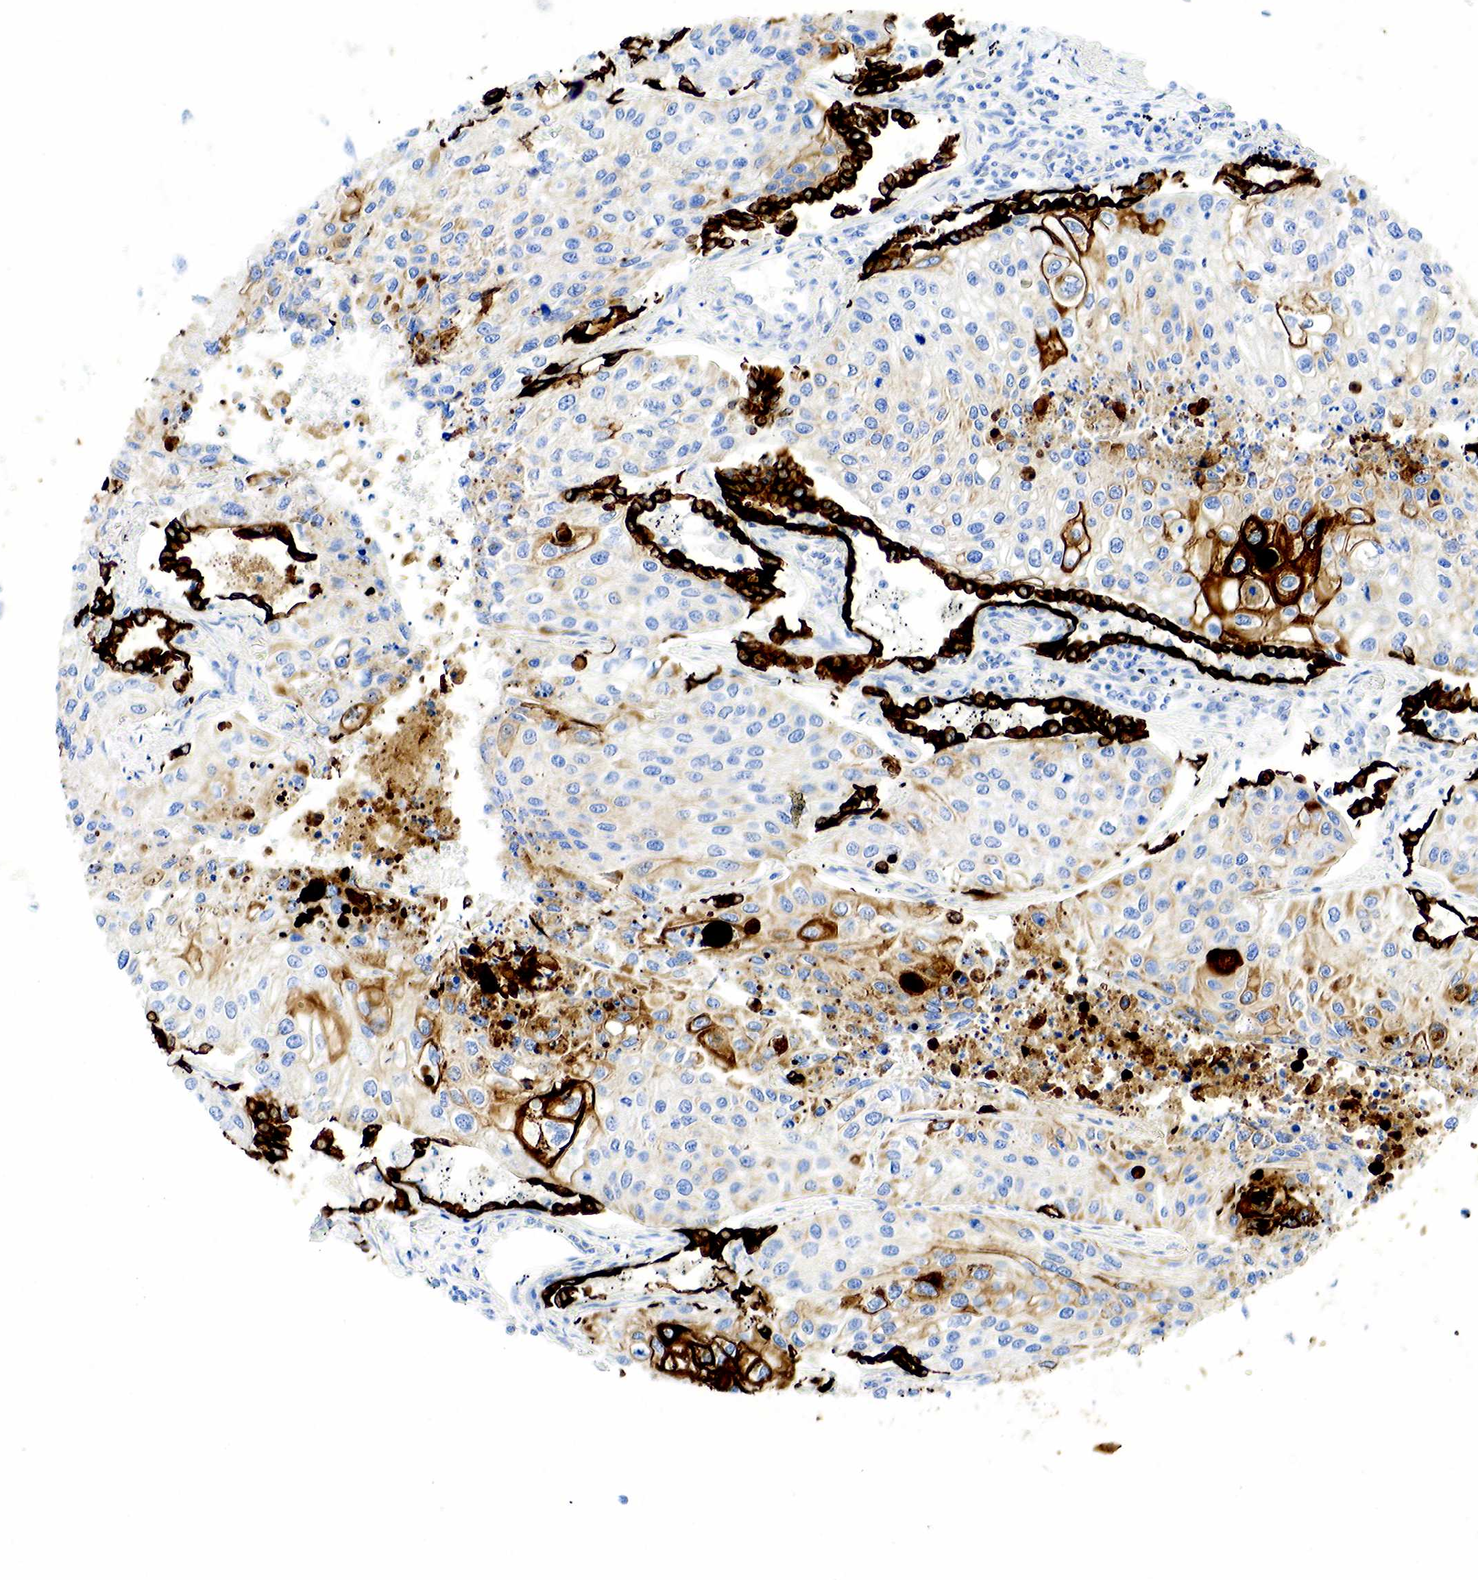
{"staining": {"intensity": "strong", "quantity": ">75%", "location": "cytoplasmic/membranous"}, "tissue": "lung cancer", "cell_type": "Tumor cells", "image_type": "cancer", "snomed": [{"axis": "morphology", "description": "Squamous cell carcinoma, NOS"}, {"axis": "topography", "description": "Lung"}], "caption": "Lung cancer tissue exhibits strong cytoplasmic/membranous expression in about >75% of tumor cells, visualized by immunohistochemistry. (IHC, brightfield microscopy, high magnification).", "gene": "KRT7", "patient": {"sex": "male", "age": 75}}